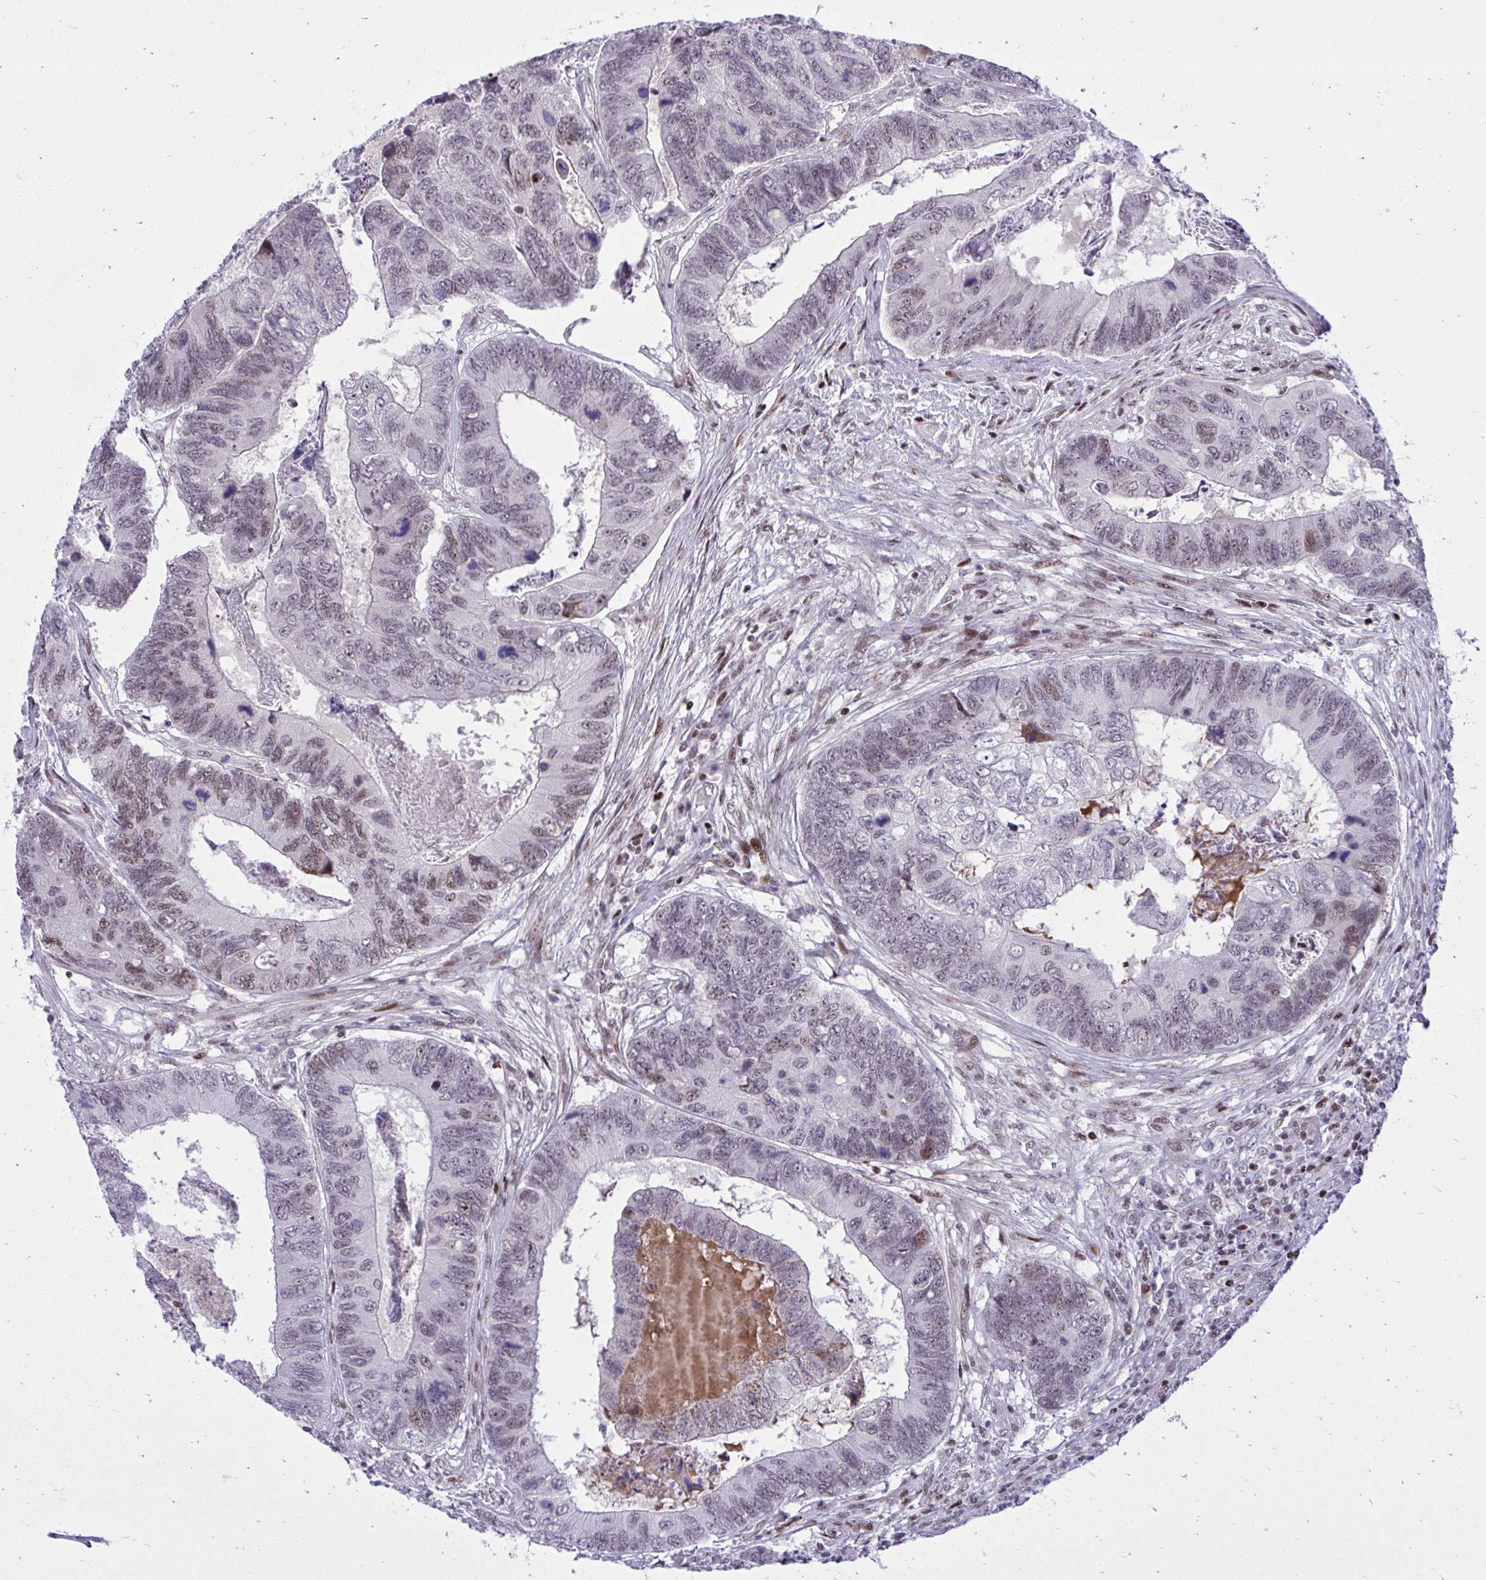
{"staining": {"intensity": "moderate", "quantity": "25%-75%", "location": "nuclear"}, "tissue": "colorectal cancer", "cell_type": "Tumor cells", "image_type": "cancer", "snomed": [{"axis": "morphology", "description": "Adenocarcinoma, NOS"}, {"axis": "topography", "description": "Colon"}], "caption": "Colorectal cancer (adenocarcinoma) stained for a protein (brown) reveals moderate nuclear positive positivity in approximately 25%-75% of tumor cells.", "gene": "C14orf39", "patient": {"sex": "female", "age": 67}}